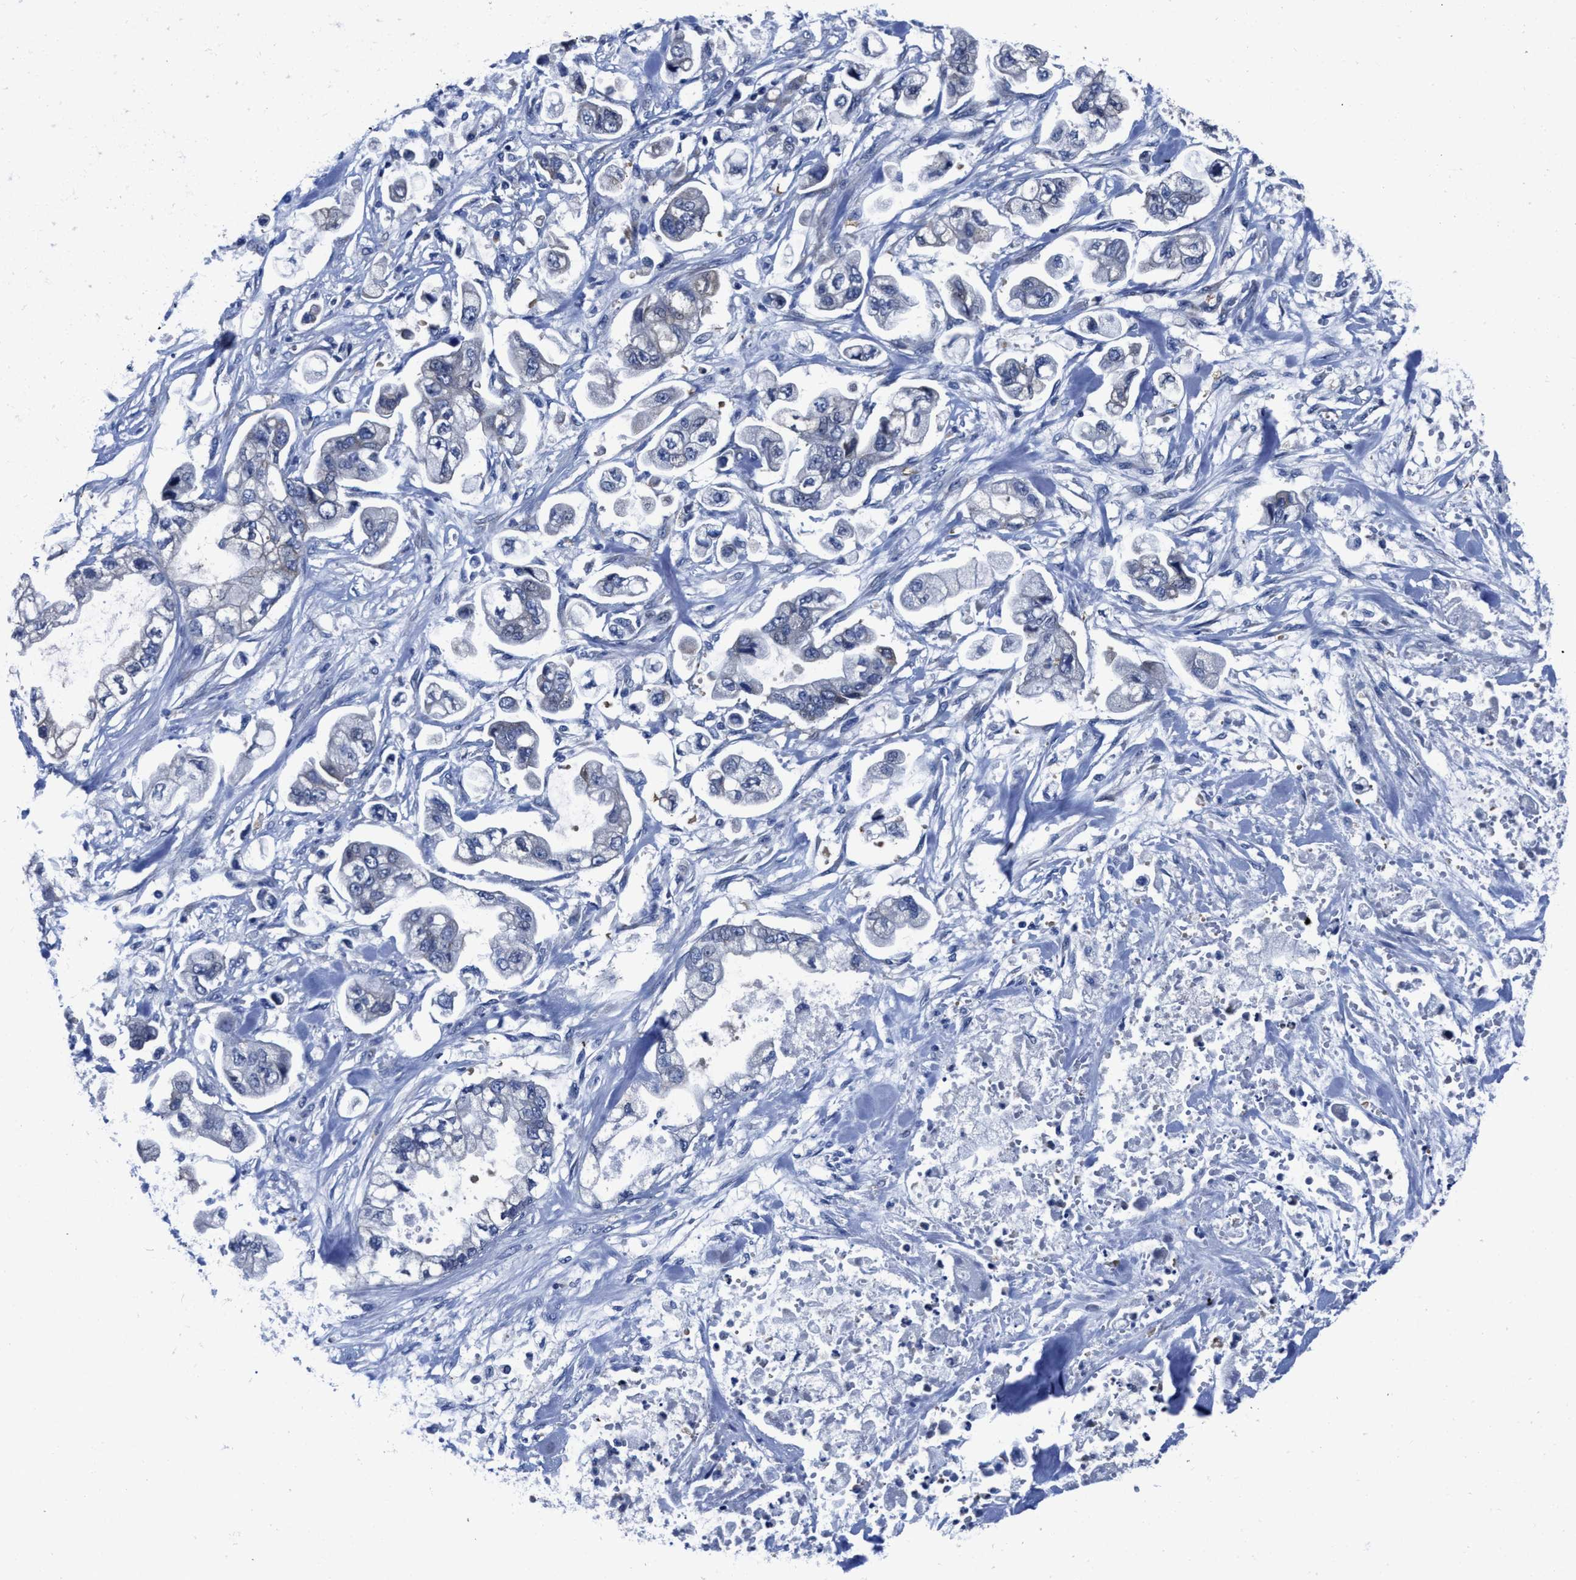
{"staining": {"intensity": "negative", "quantity": "none", "location": "none"}, "tissue": "stomach cancer", "cell_type": "Tumor cells", "image_type": "cancer", "snomed": [{"axis": "morphology", "description": "Normal tissue, NOS"}, {"axis": "morphology", "description": "Adenocarcinoma, NOS"}, {"axis": "topography", "description": "Stomach"}], "caption": "High power microscopy micrograph of an immunohistochemistry image of stomach cancer, revealing no significant staining in tumor cells.", "gene": "HOOK1", "patient": {"sex": "male", "age": 62}}